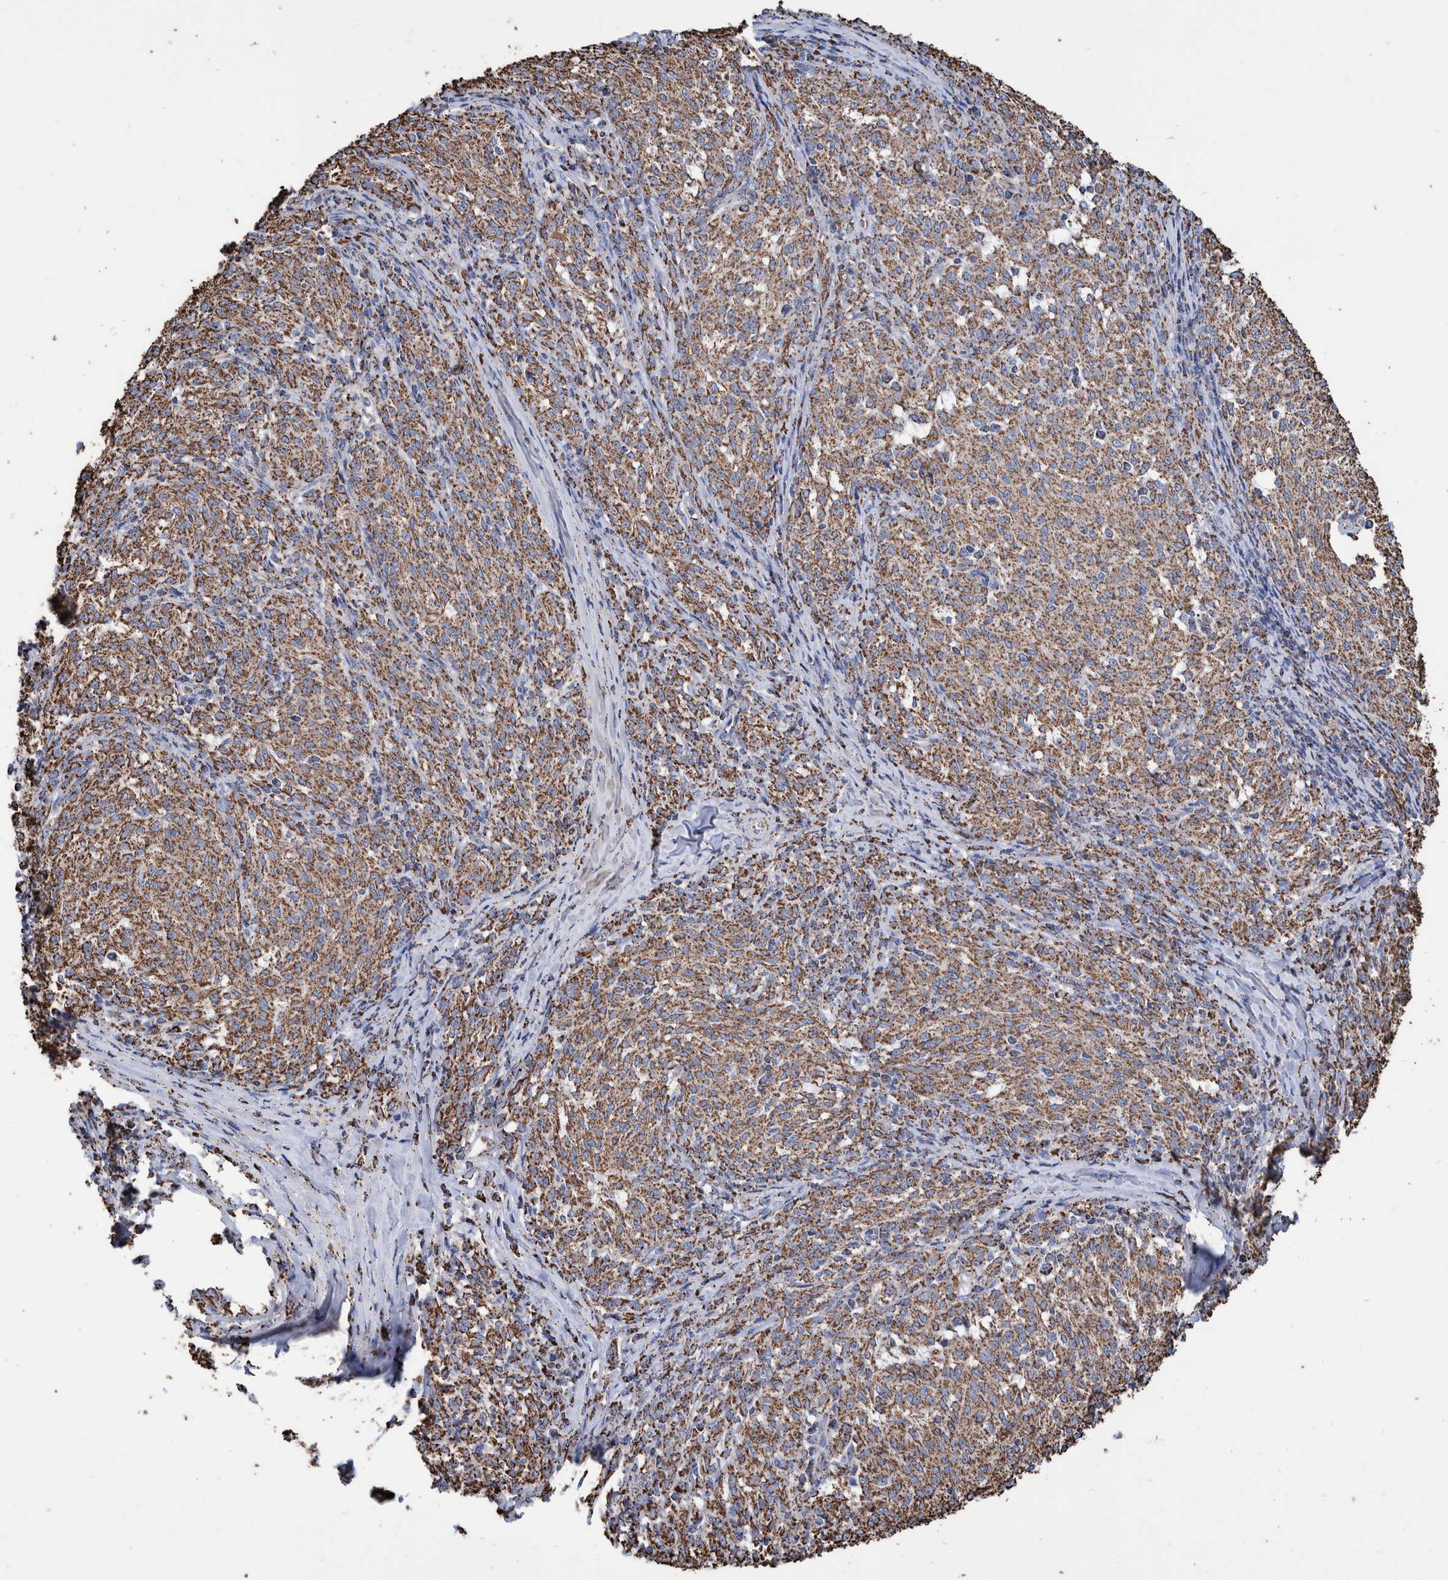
{"staining": {"intensity": "strong", "quantity": ">75%", "location": "cytoplasmic/membranous"}, "tissue": "melanoma", "cell_type": "Tumor cells", "image_type": "cancer", "snomed": [{"axis": "morphology", "description": "Malignant melanoma, NOS"}, {"axis": "topography", "description": "Skin"}], "caption": "Tumor cells exhibit strong cytoplasmic/membranous staining in approximately >75% of cells in melanoma. (IHC, brightfield microscopy, high magnification).", "gene": "VPS26C", "patient": {"sex": "female", "age": 72}}